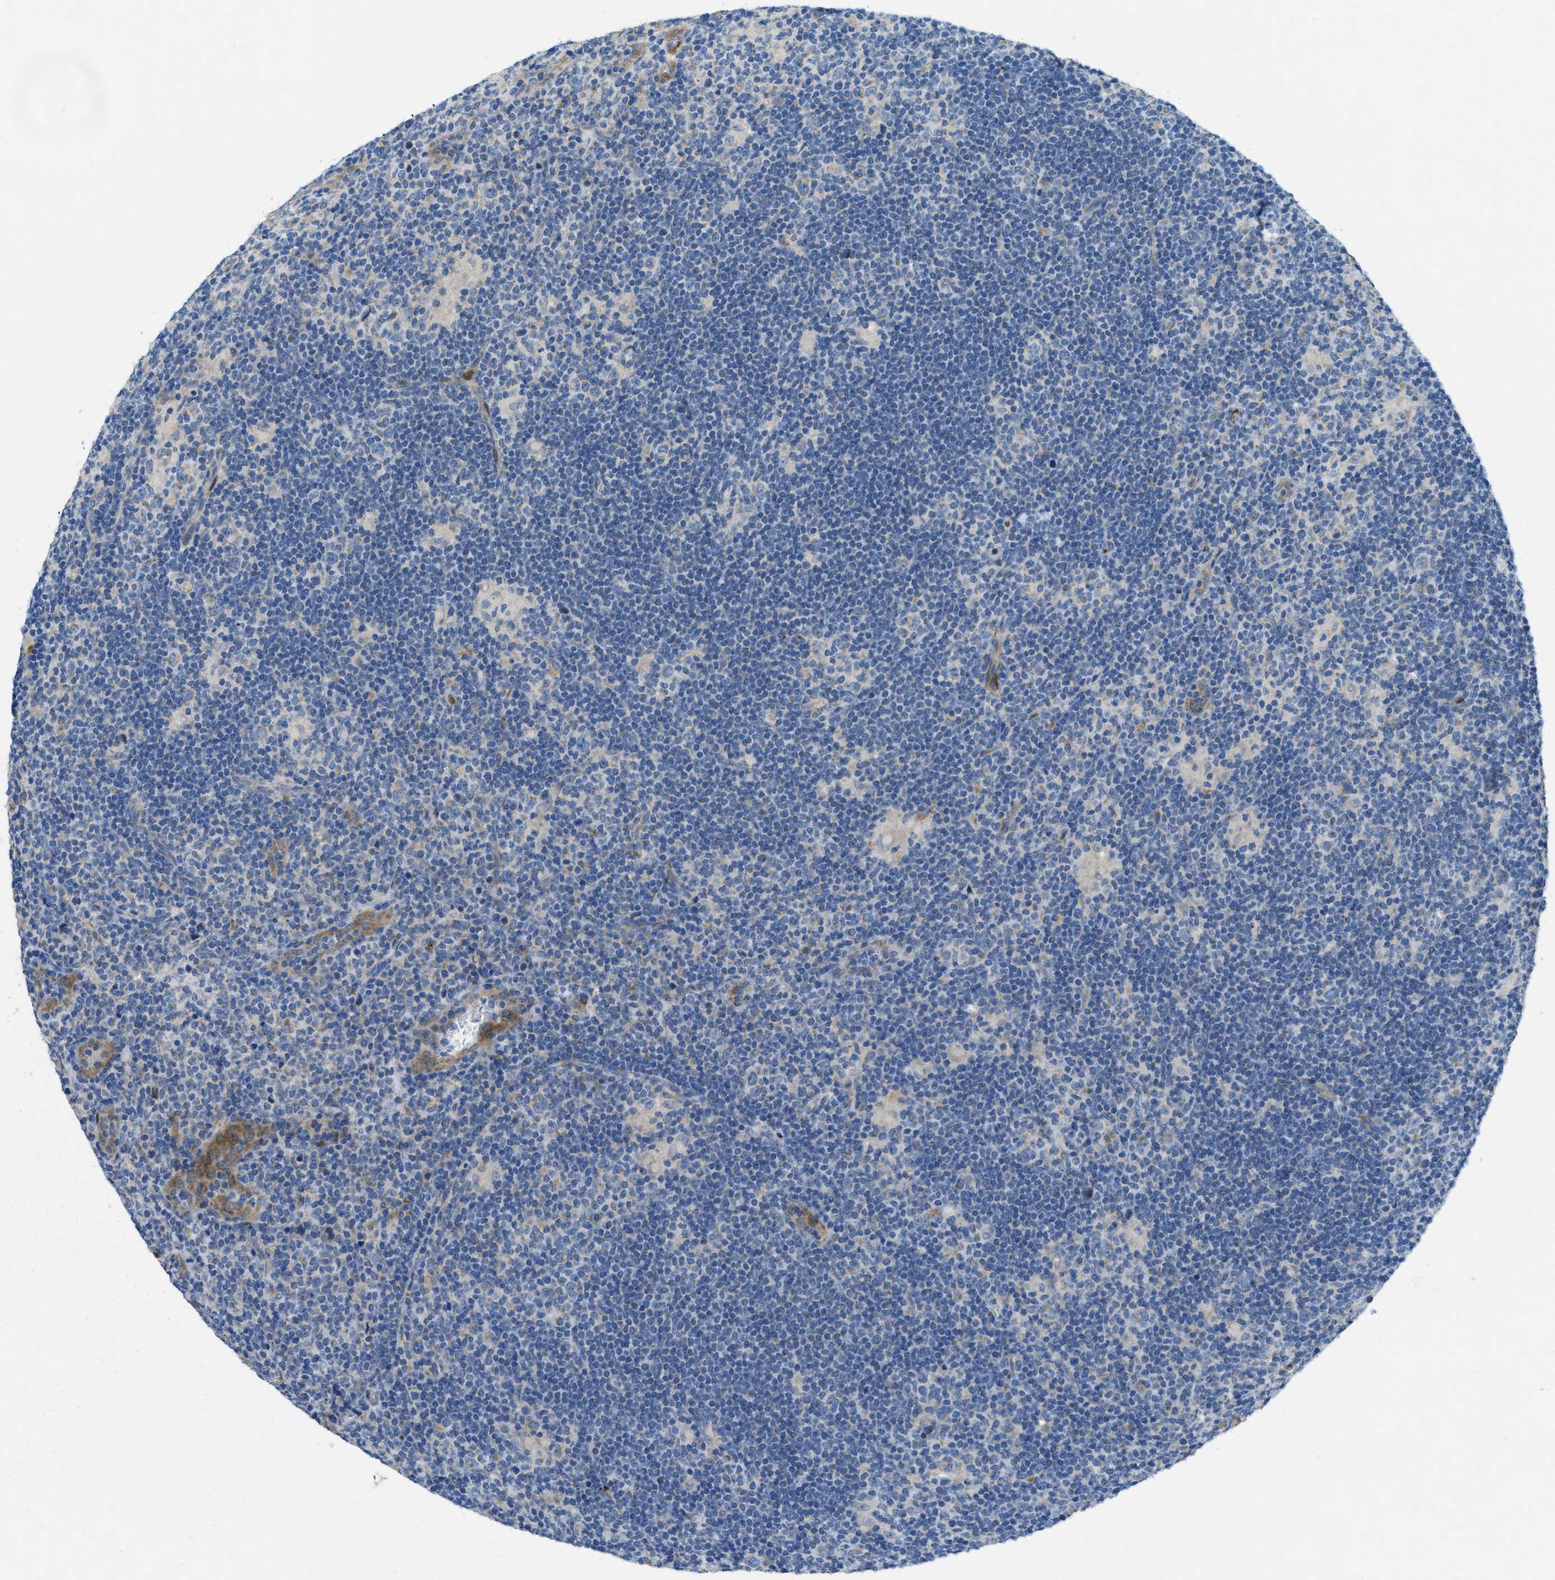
{"staining": {"intensity": "weak", "quantity": "<25%", "location": "cytoplasmic/membranous"}, "tissue": "lymphoma", "cell_type": "Tumor cells", "image_type": "cancer", "snomed": [{"axis": "morphology", "description": "Hodgkin's disease, NOS"}, {"axis": "topography", "description": "Lymph node"}], "caption": "An immunohistochemistry (IHC) photomicrograph of lymphoma is shown. There is no staining in tumor cells of lymphoma.", "gene": "CYGB", "patient": {"sex": "female", "age": 57}}